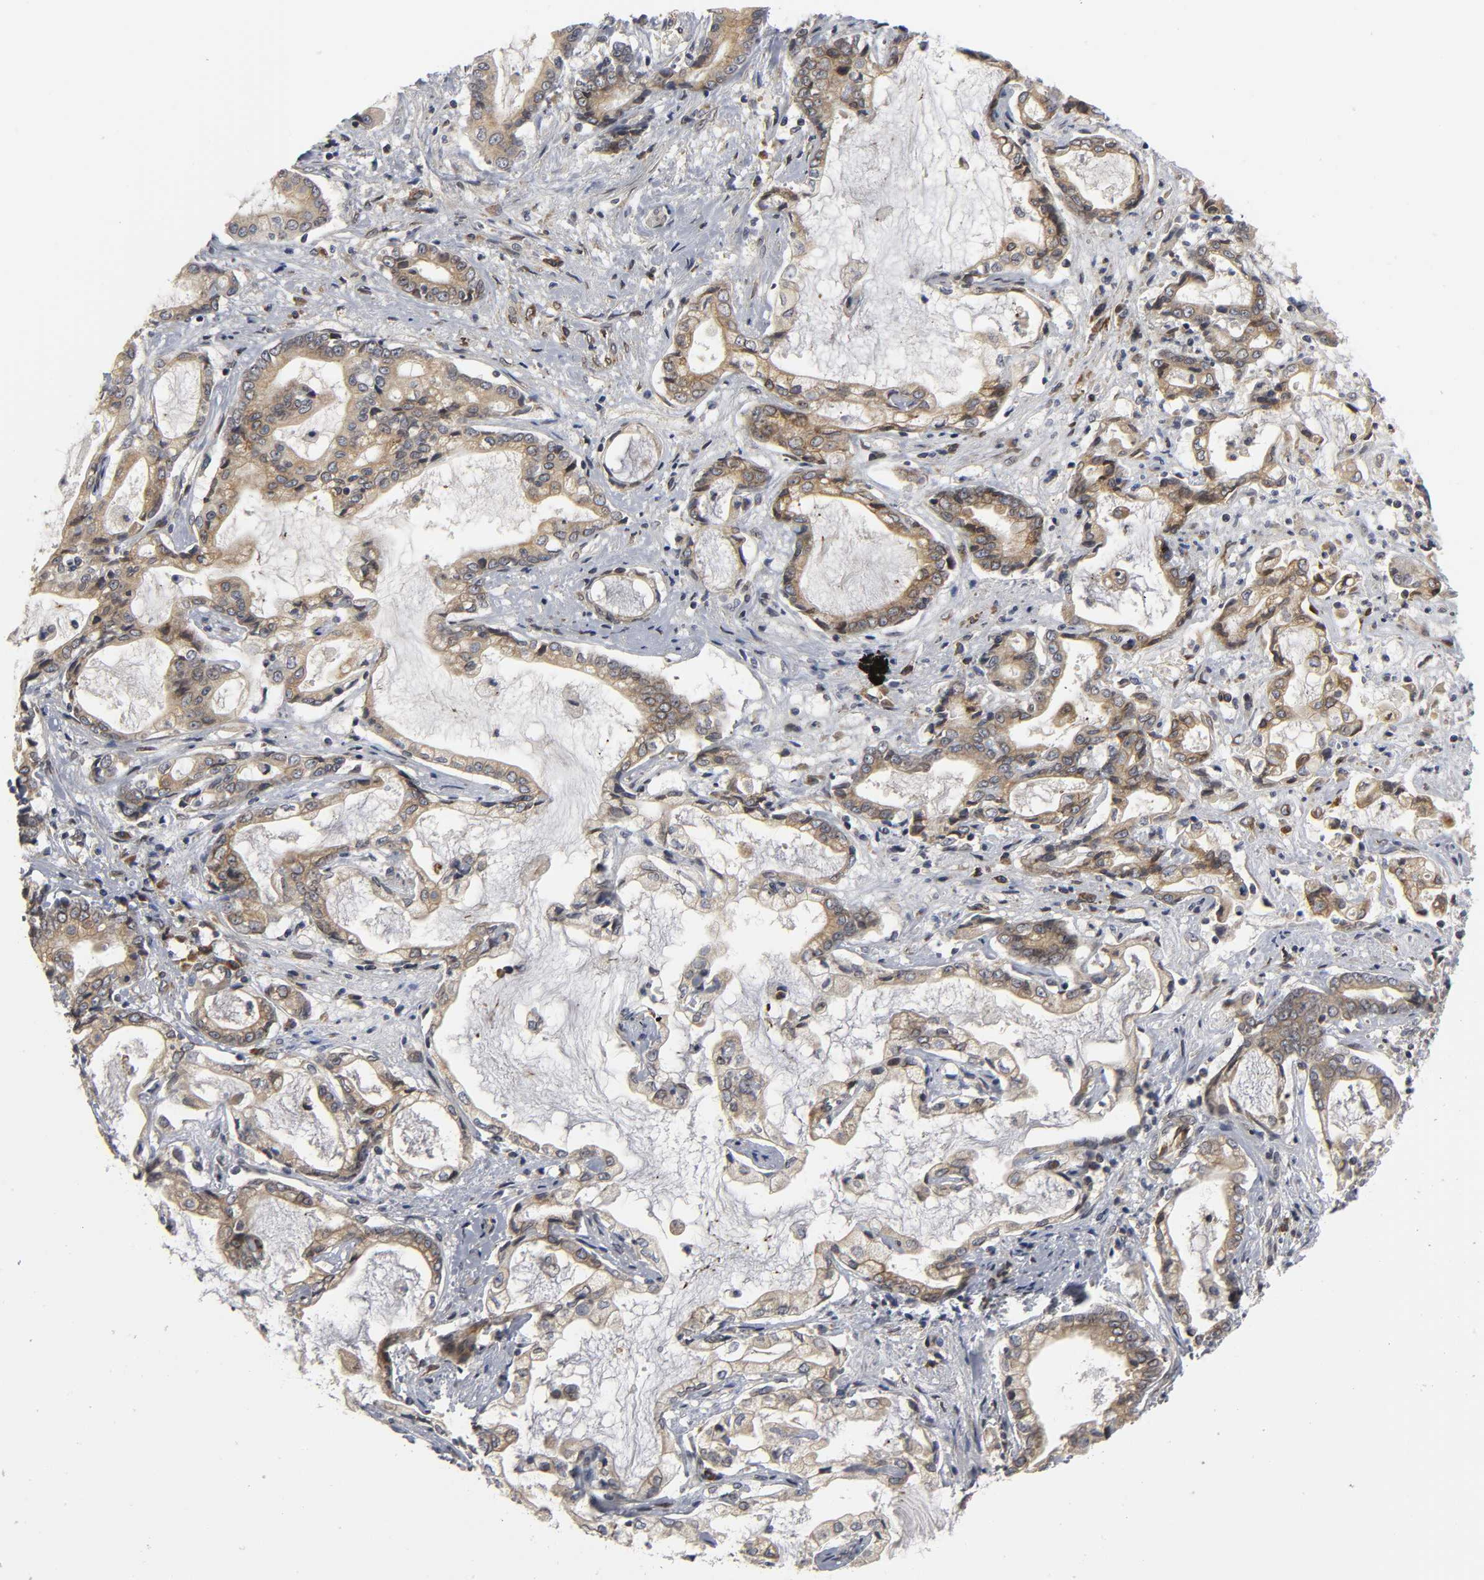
{"staining": {"intensity": "moderate", "quantity": "25%-75%", "location": "cytoplasmic/membranous"}, "tissue": "liver cancer", "cell_type": "Tumor cells", "image_type": "cancer", "snomed": [{"axis": "morphology", "description": "Cholangiocarcinoma"}, {"axis": "topography", "description": "Liver"}], "caption": "Liver cancer tissue exhibits moderate cytoplasmic/membranous expression in about 25%-75% of tumor cells", "gene": "ASB6", "patient": {"sex": "male", "age": 57}}